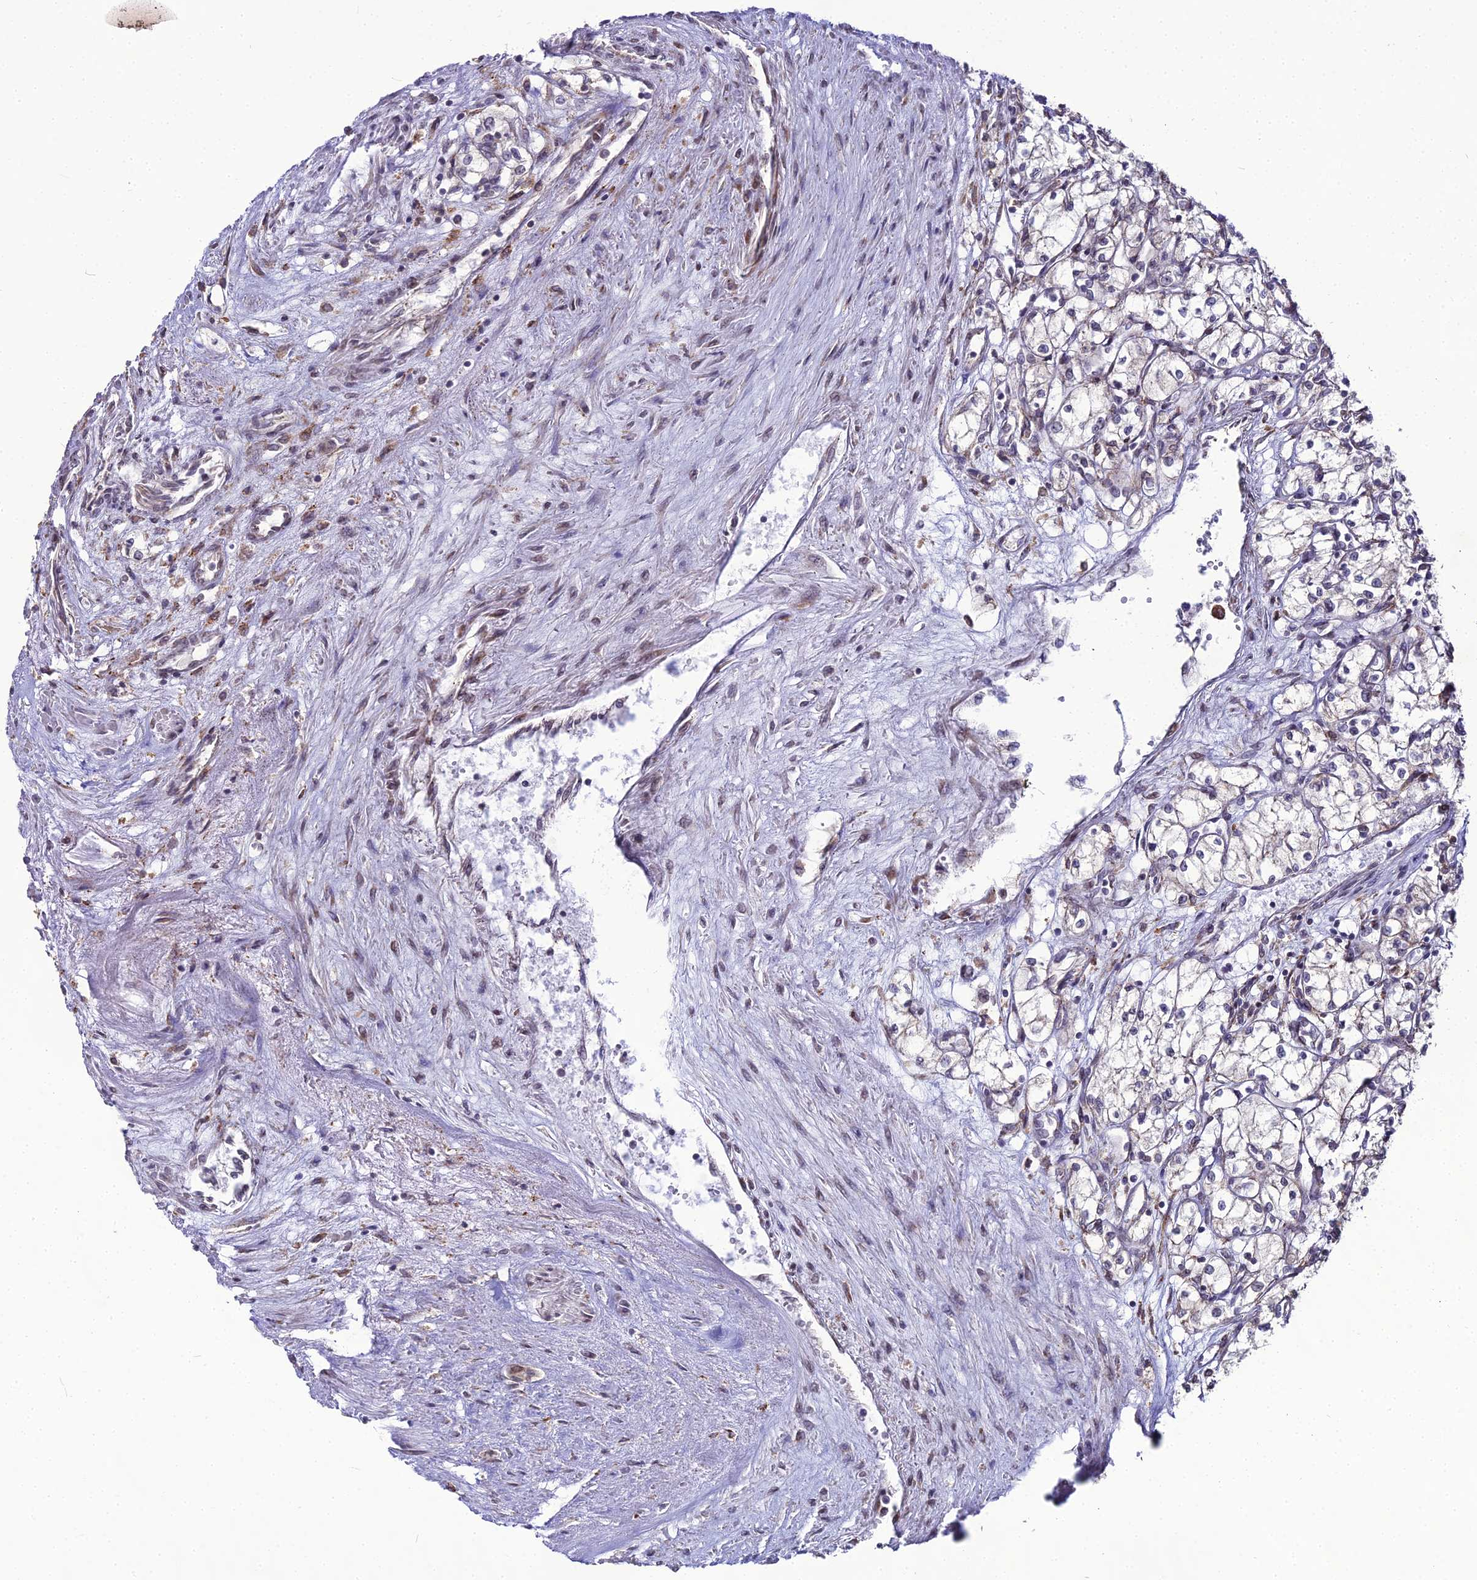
{"staining": {"intensity": "negative", "quantity": "none", "location": "none"}, "tissue": "renal cancer", "cell_type": "Tumor cells", "image_type": "cancer", "snomed": [{"axis": "morphology", "description": "Adenocarcinoma, NOS"}, {"axis": "topography", "description": "Kidney"}], "caption": "High power microscopy histopathology image of an IHC image of renal cancer (adenocarcinoma), revealing no significant expression in tumor cells.", "gene": "TROAP", "patient": {"sex": "male", "age": 59}}